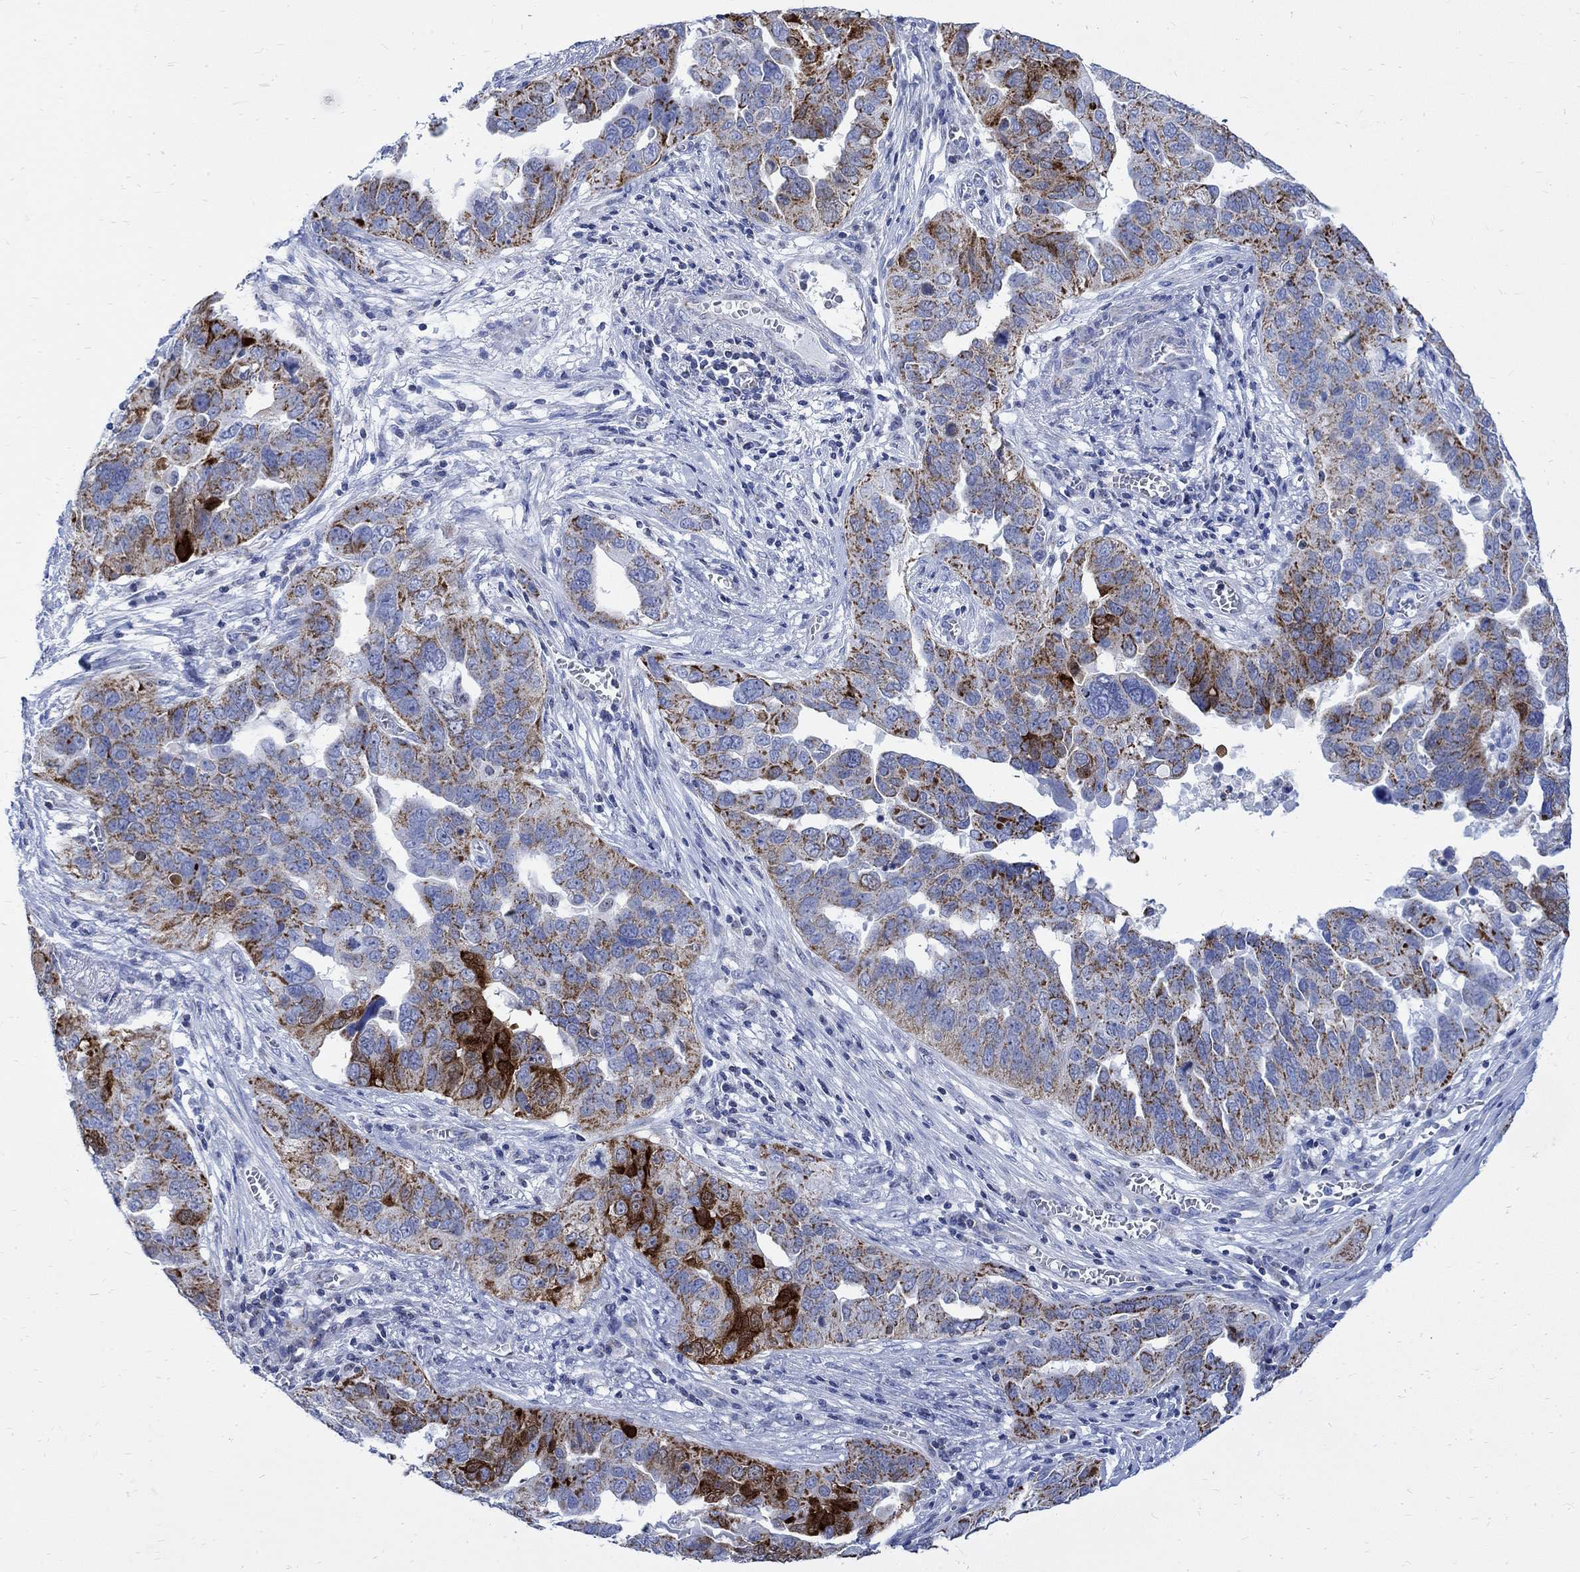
{"staining": {"intensity": "strong", "quantity": "<25%", "location": "cytoplasmic/membranous"}, "tissue": "ovarian cancer", "cell_type": "Tumor cells", "image_type": "cancer", "snomed": [{"axis": "morphology", "description": "Carcinoma, endometroid"}, {"axis": "topography", "description": "Soft tissue"}, {"axis": "topography", "description": "Ovary"}], "caption": "Immunohistochemical staining of human endometroid carcinoma (ovarian) demonstrates medium levels of strong cytoplasmic/membranous expression in about <25% of tumor cells.", "gene": "CPLX2", "patient": {"sex": "female", "age": 52}}